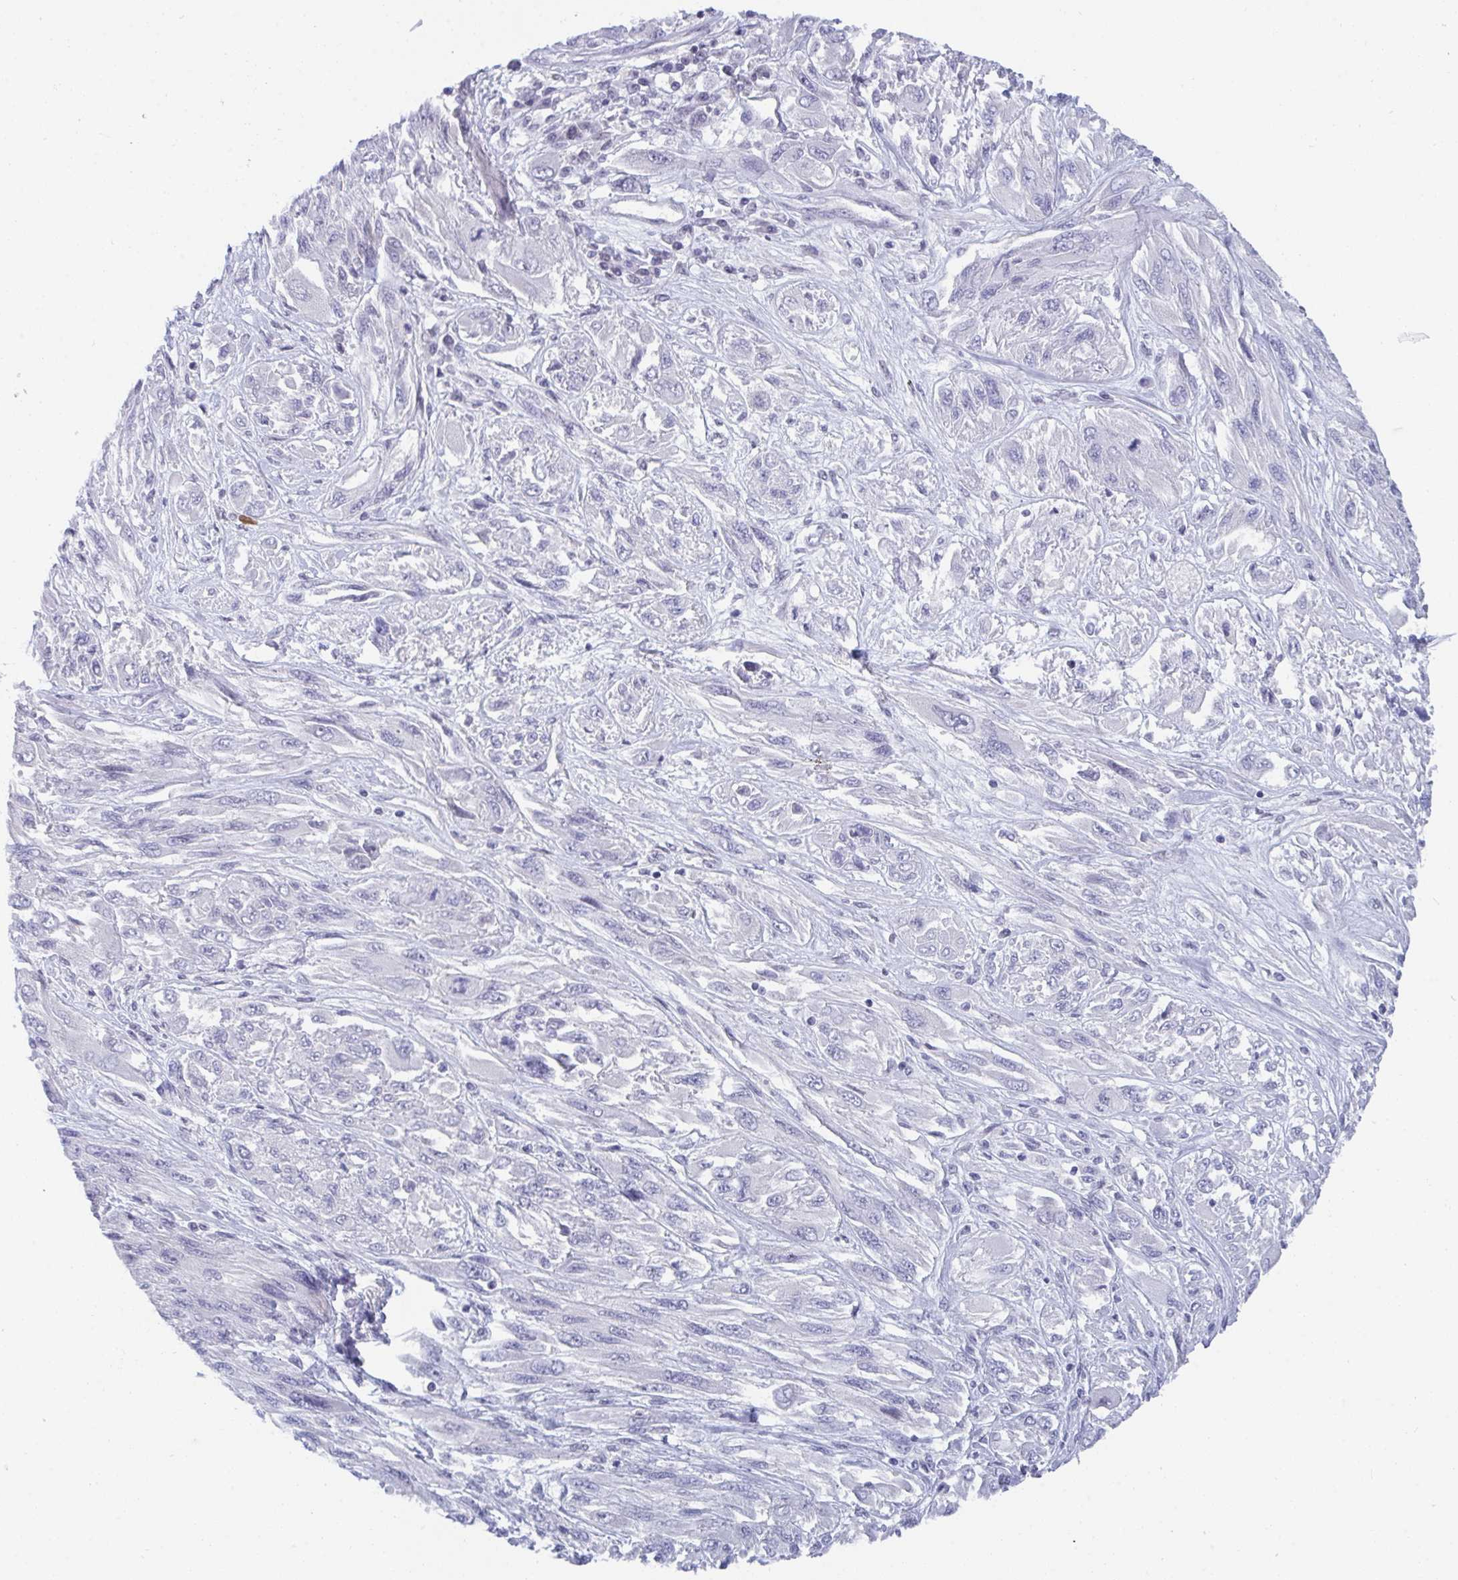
{"staining": {"intensity": "negative", "quantity": "none", "location": "none"}, "tissue": "melanoma", "cell_type": "Tumor cells", "image_type": "cancer", "snomed": [{"axis": "morphology", "description": "Malignant melanoma, NOS"}, {"axis": "topography", "description": "Skin"}], "caption": "IHC histopathology image of malignant melanoma stained for a protein (brown), which displays no expression in tumor cells.", "gene": "BMAL2", "patient": {"sex": "female", "age": 91}}